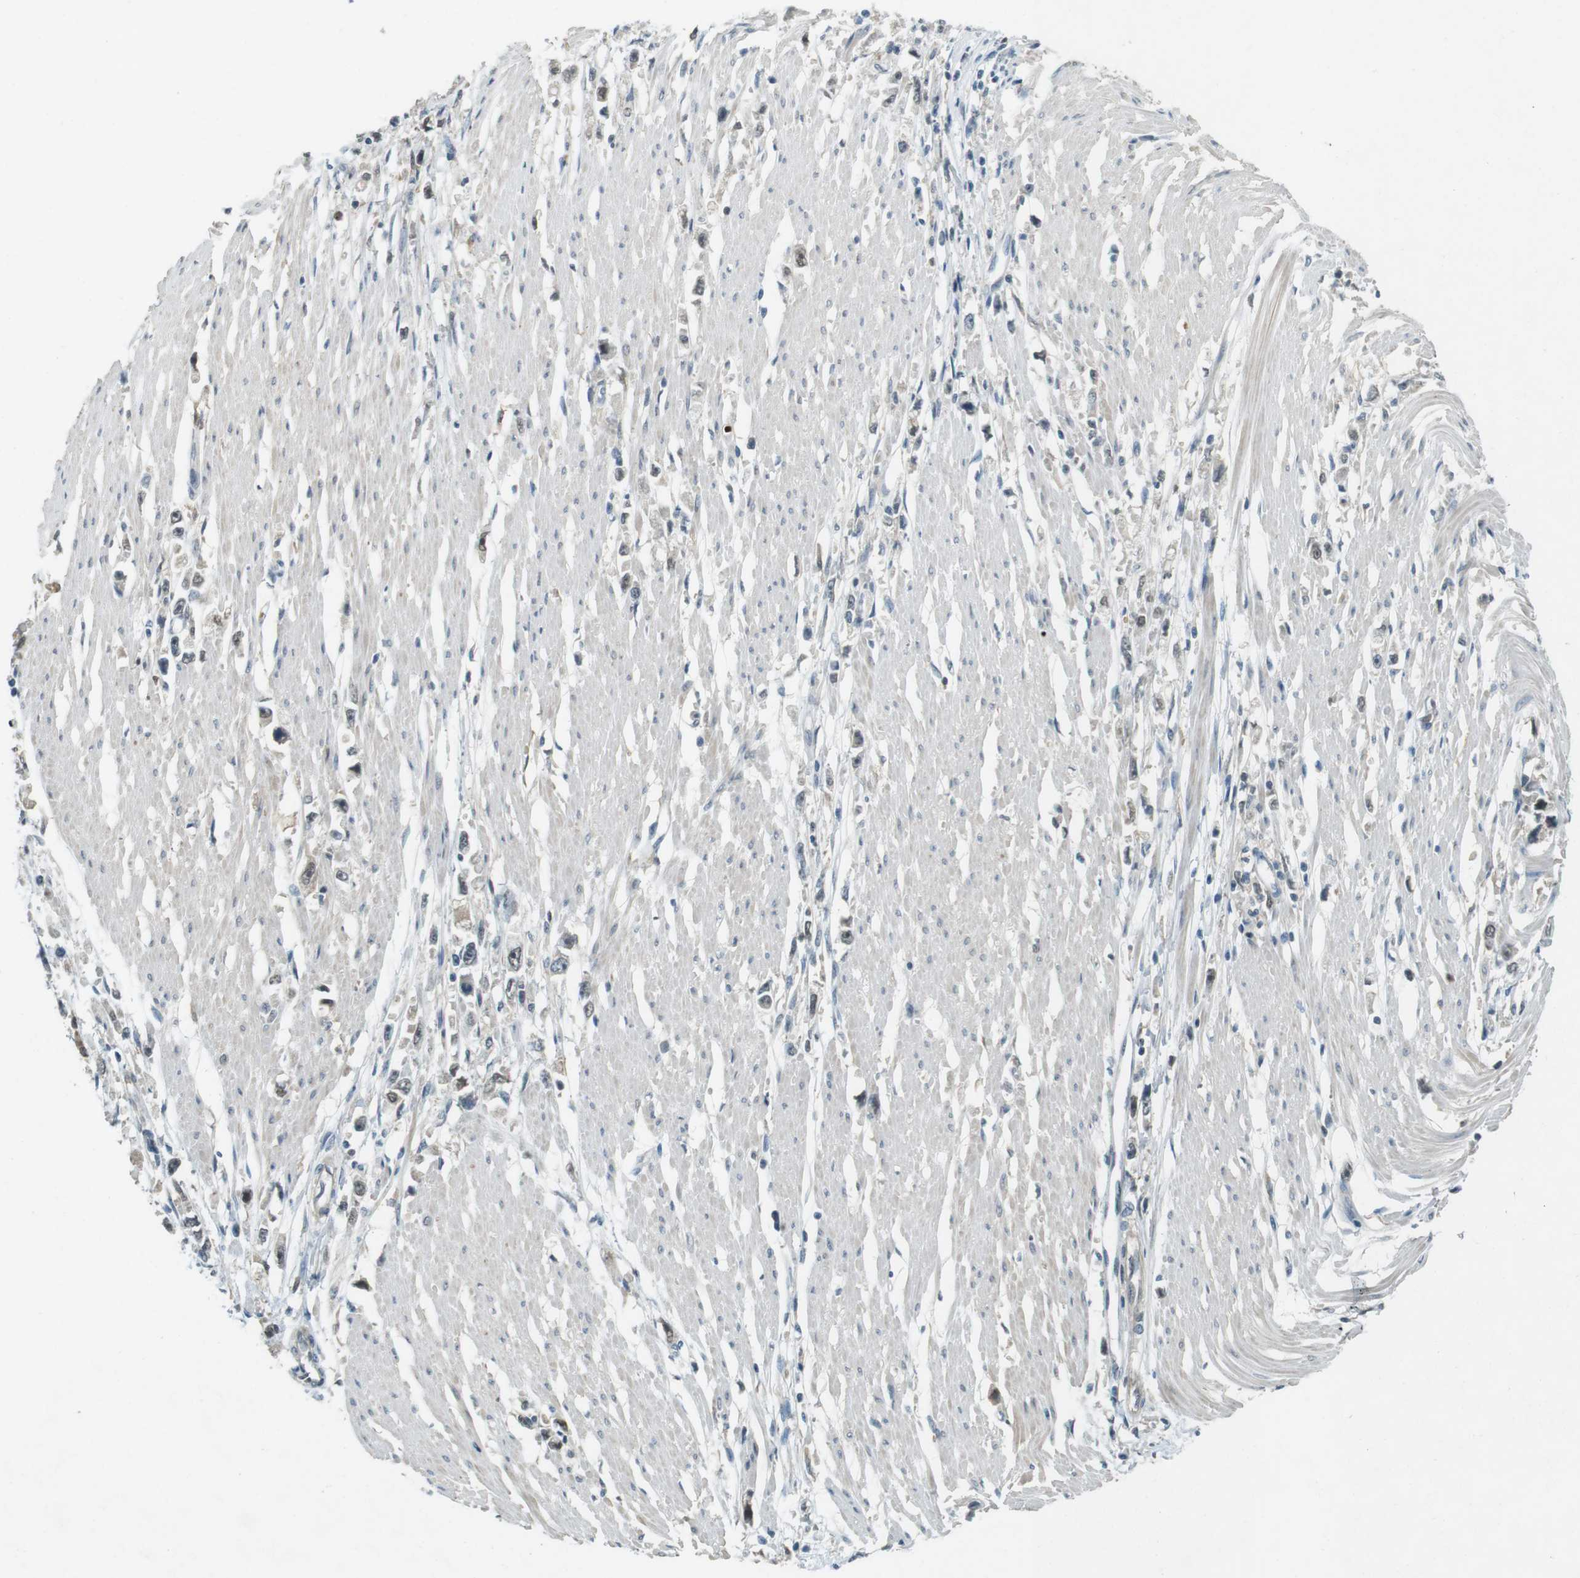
{"staining": {"intensity": "negative", "quantity": "none", "location": "none"}, "tissue": "stomach cancer", "cell_type": "Tumor cells", "image_type": "cancer", "snomed": [{"axis": "morphology", "description": "Adenocarcinoma, NOS"}, {"axis": "topography", "description": "Stomach"}], "caption": "Image shows no significant protein expression in tumor cells of stomach adenocarcinoma.", "gene": "CDK14", "patient": {"sex": "female", "age": 59}}